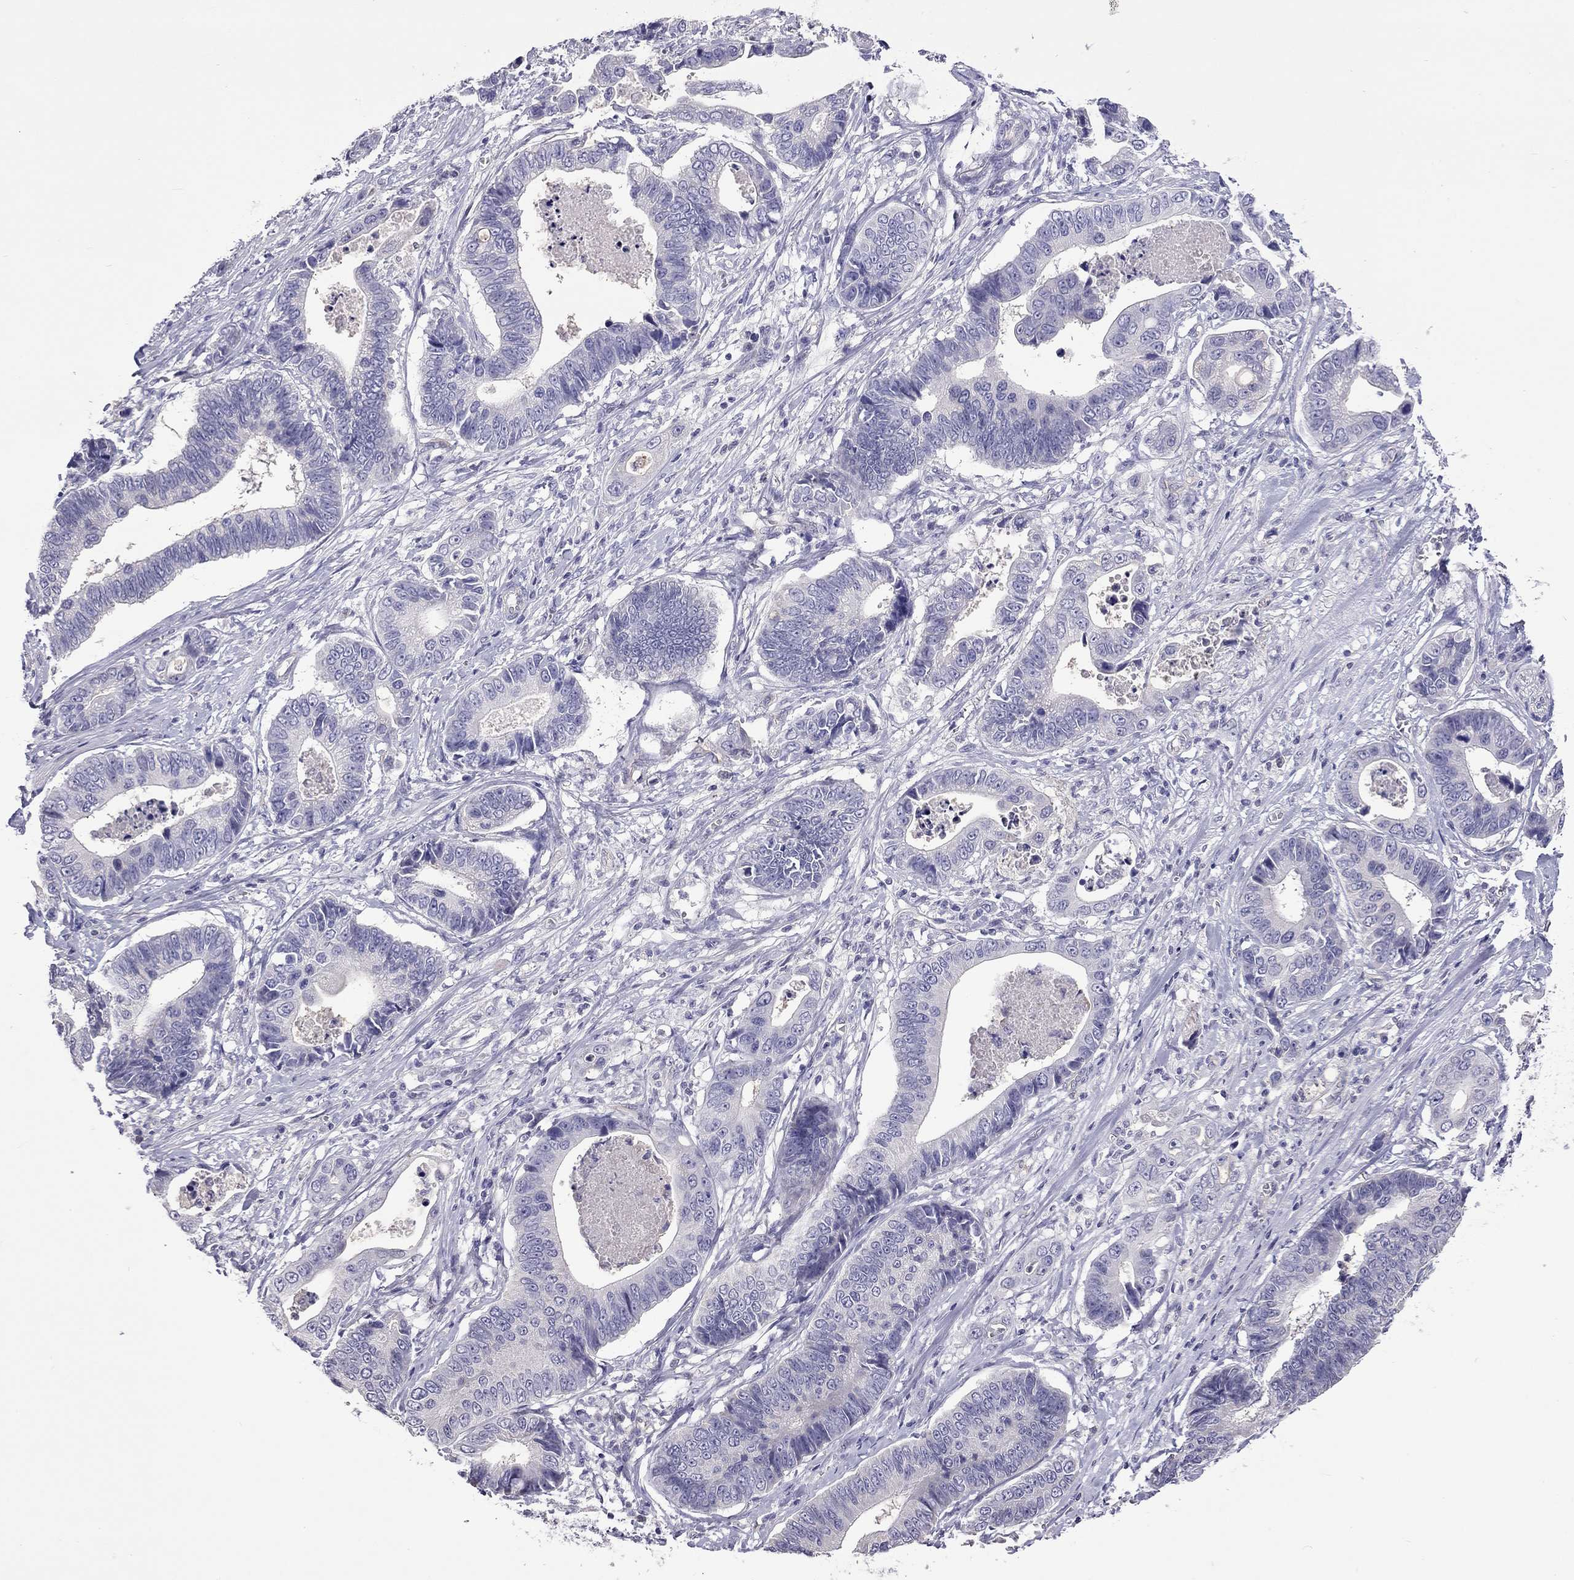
{"staining": {"intensity": "negative", "quantity": "none", "location": "none"}, "tissue": "stomach cancer", "cell_type": "Tumor cells", "image_type": "cancer", "snomed": [{"axis": "morphology", "description": "Adenocarcinoma, NOS"}, {"axis": "topography", "description": "Stomach"}], "caption": "High magnification brightfield microscopy of stomach cancer stained with DAB (brown) and counterstained with hematoxylin (blue): tumor cells show no significant positivity.", "gene": "FEZ1", "patient": {"sex": "male", "age": 84}}